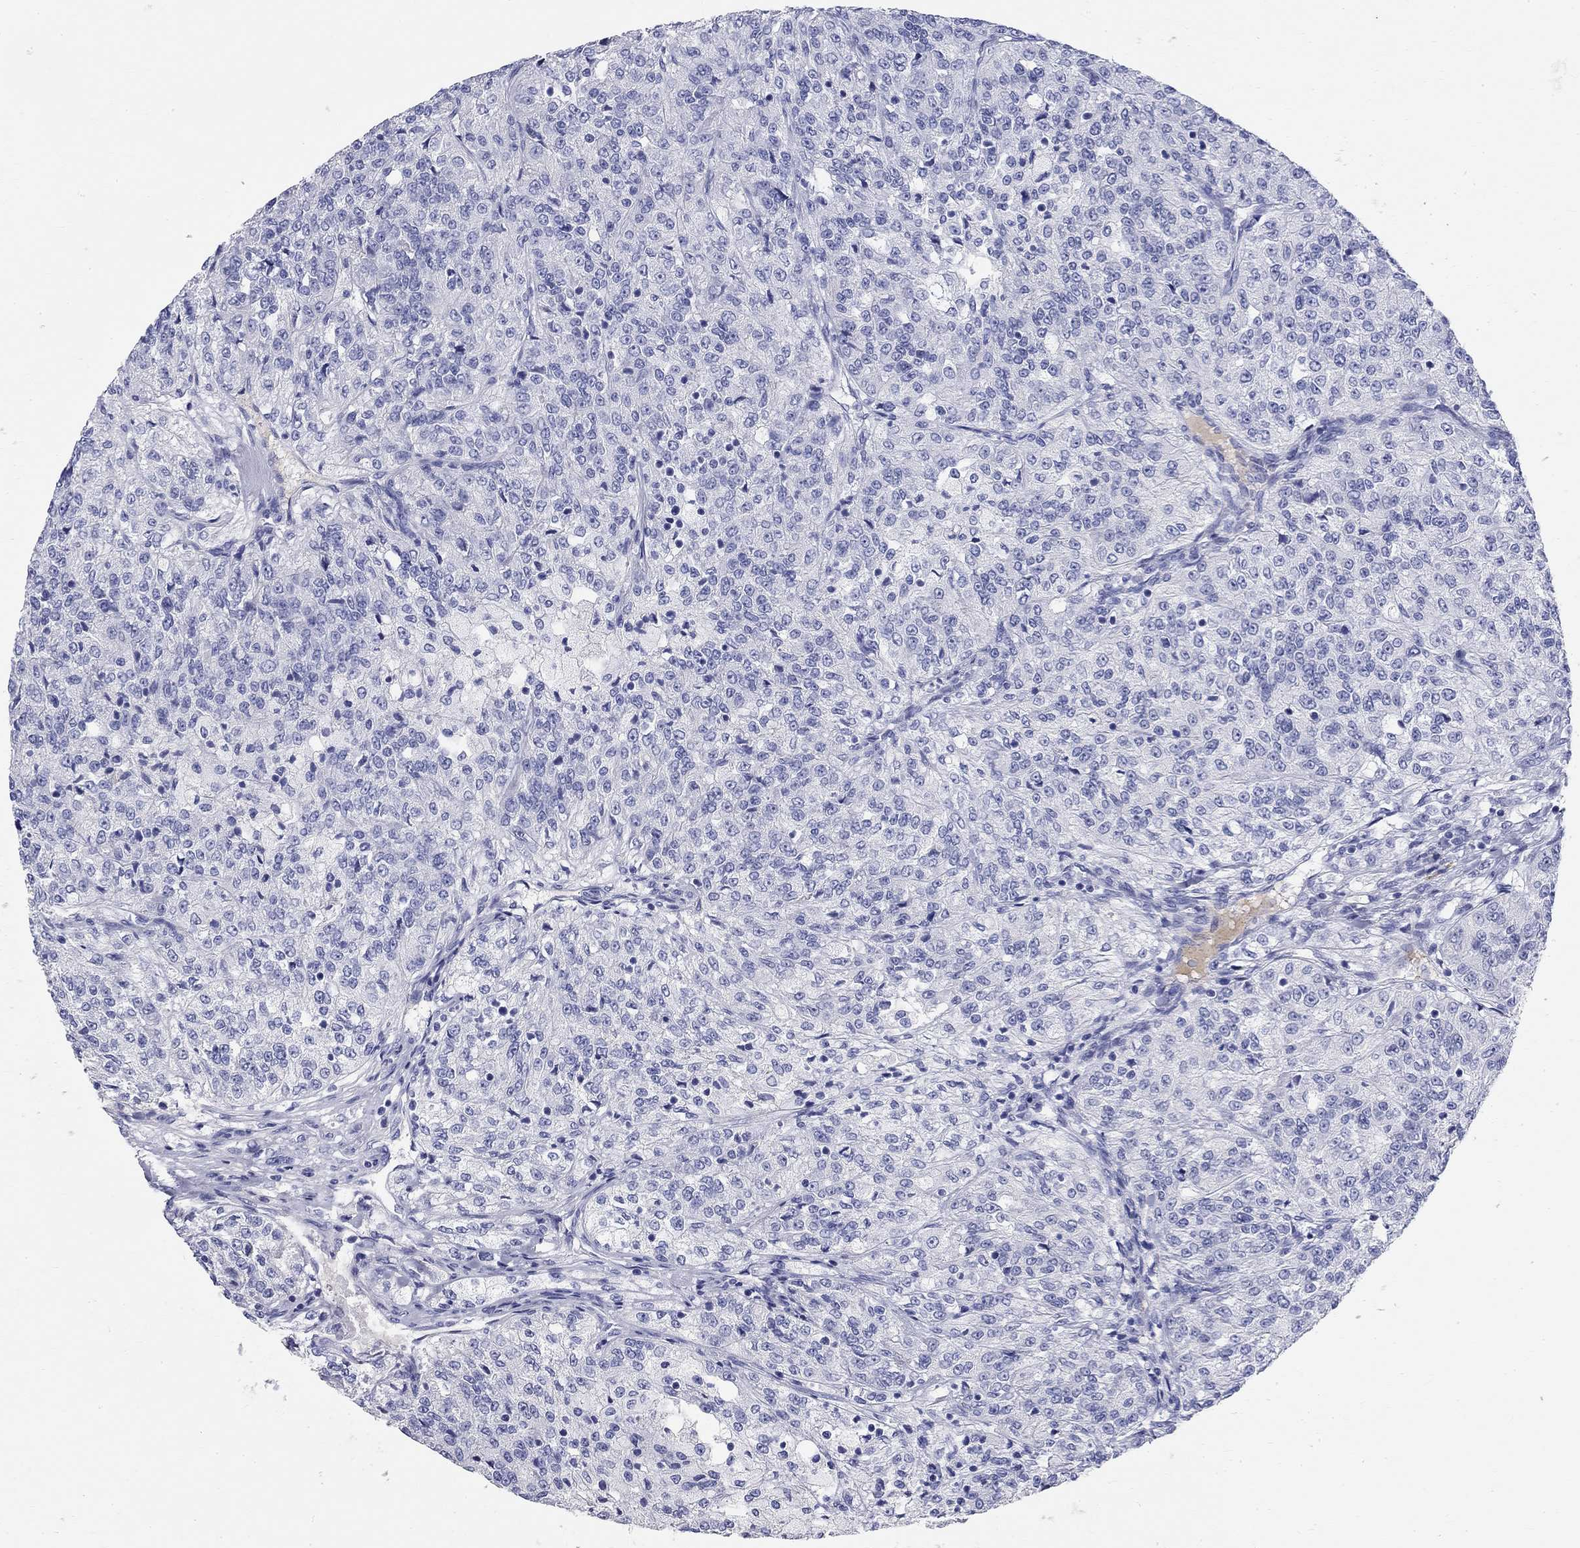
{"staining": {"intensity": "negative", "quantity": "none", "location": "none"}, "tissue": "renal cancer", "cell_type": "Tumor cells", "image_type": "cancer", "snomed": [{"axis": "morphology", "description": "Adenocarcinoma, NOS"}, {"axis": "topography", "description": "Kidney"}], "caption": "Photomicrograph shows no significant protein expression in tumor cells of renal cancer (adenocarcinoma).", "gene": "PHOX2B", "patient": {"sex": "female", "age": 63}}